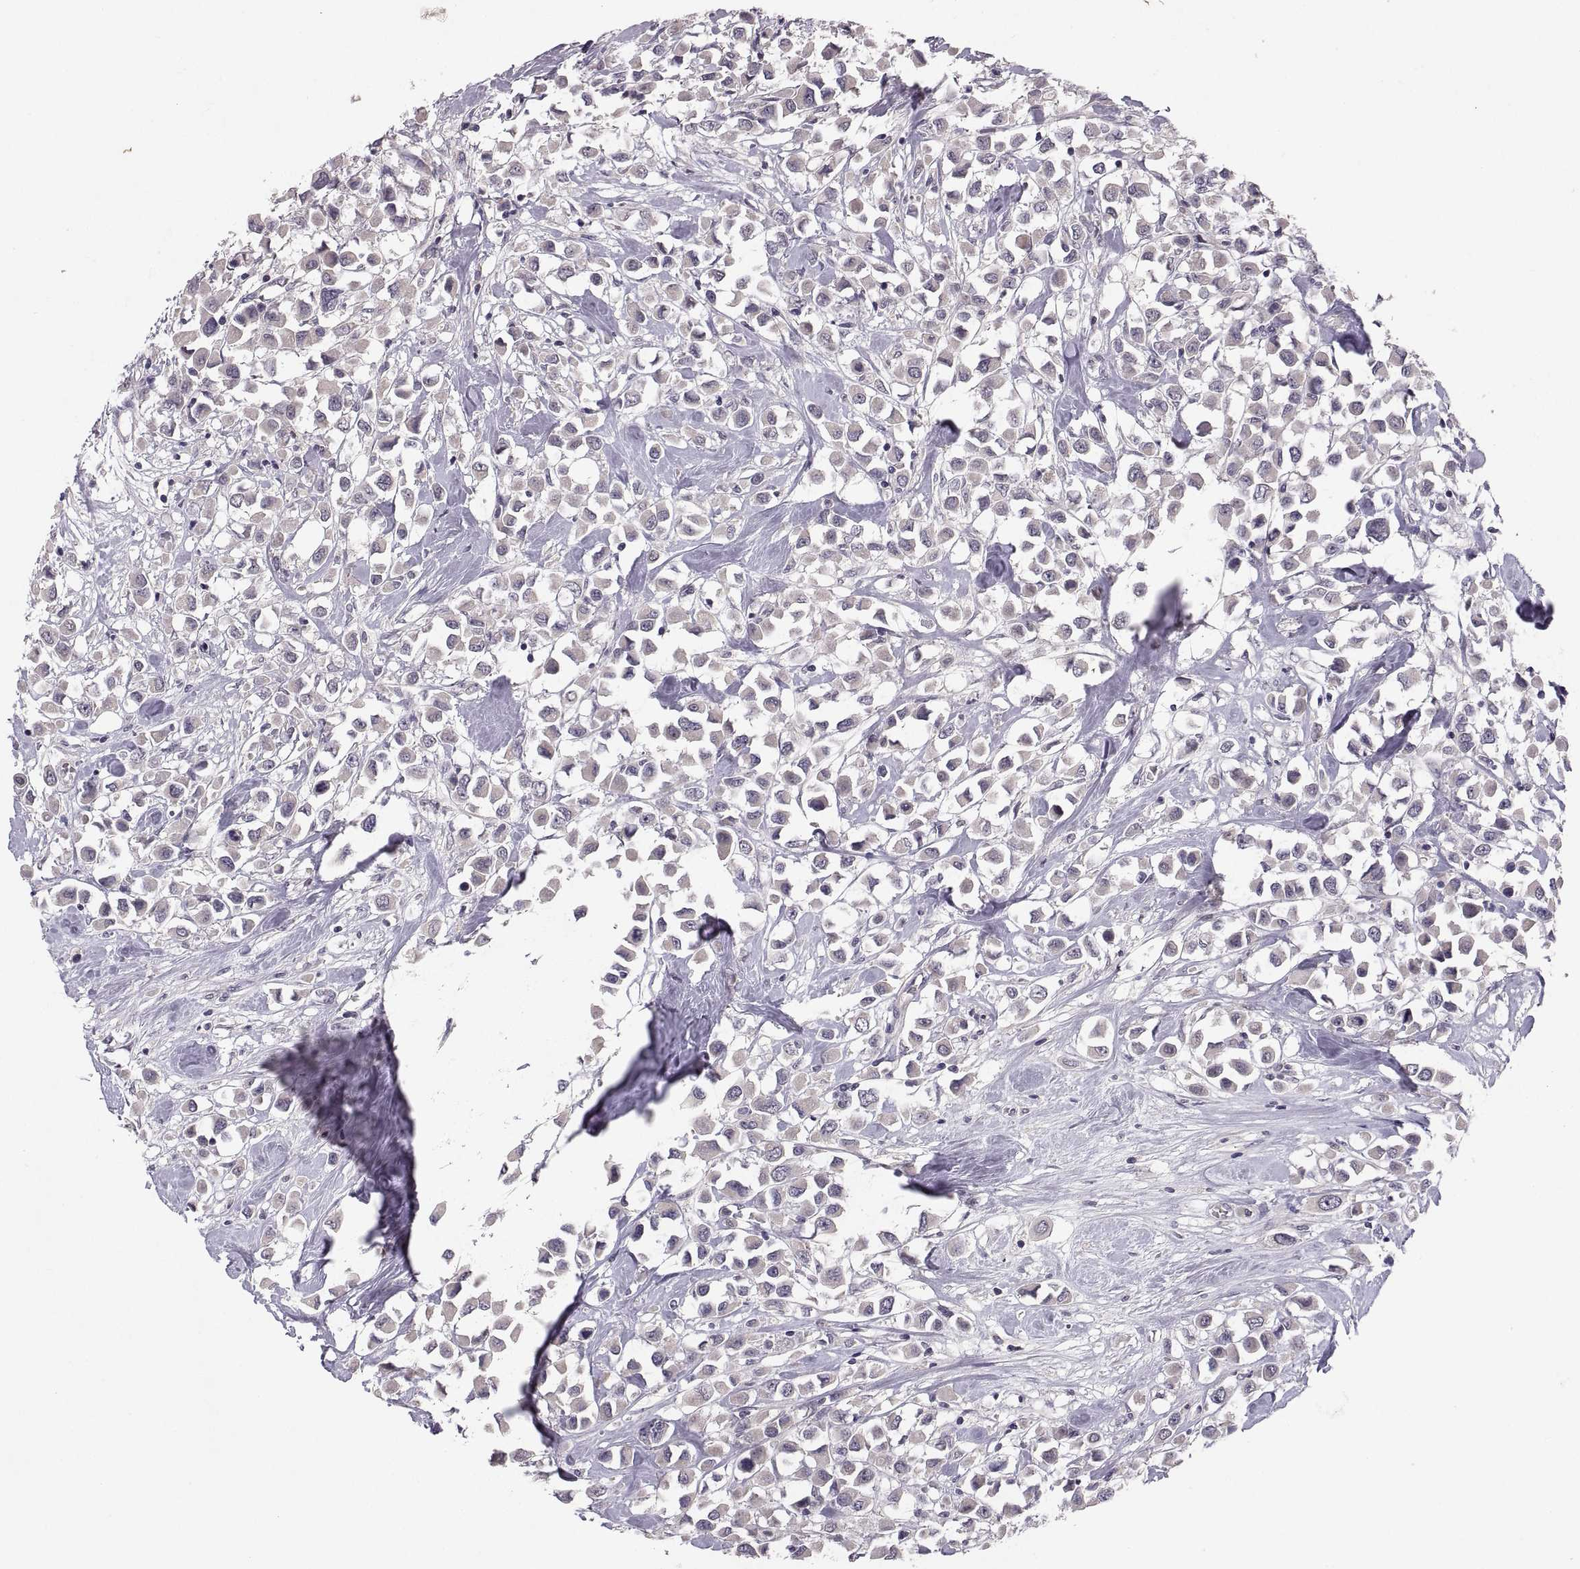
{"staining": {"intensity": "negative", "quantity": "none", "location": "none"}, "tissue": "breast cancer", "cell_type": "Tumor cells", "image_type": "cancer", "snomed": [{"axis": "morphology", "description": "Duct carcinoma"}, {"axis": "topography", "description": "Breast"}], "caption": "Photomicrograph shows no significant protein positivity in tumor cells of breast cancer (intraductal carcinoma). (Brightfield microscopy of DAB immunohistochemistry at high magnification).", "gene": "PAX2", "patient": {"sex": "female", "age": 61}}